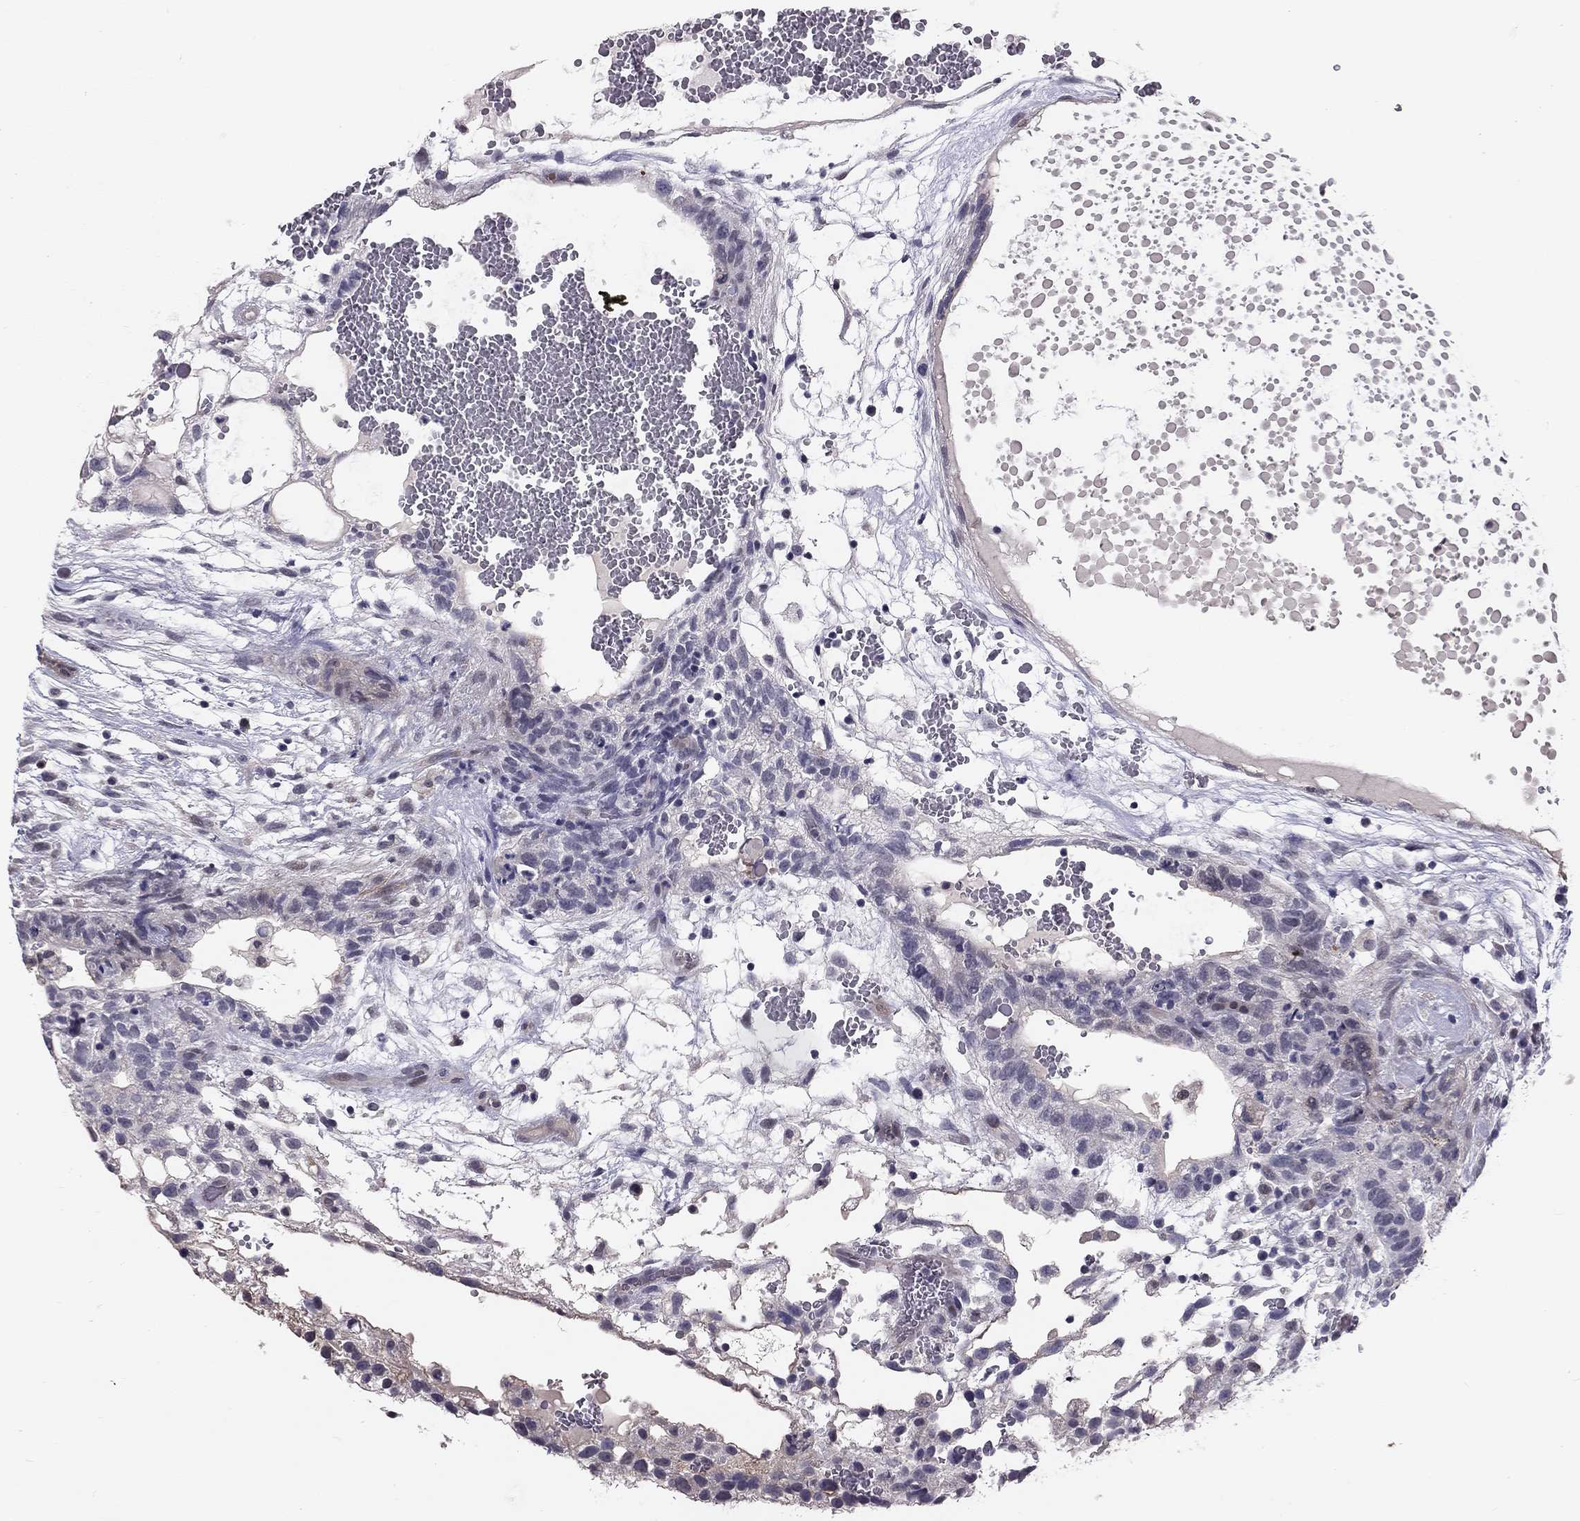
{"staining": {"intensity": "negative", "quantity": "none", "location": "none"}, "tissue": "testis cancer", "cell_type": "Tumor cells", "image_type": "cancer", "snomed": [{"axis": "morphology", "description": "Normal tissue, NOS"}, {"axis": "morphology", "description": "Carcinoma, Embryonal, NOS"}, {"axis": "topography", "description": "Testis"}], "caption": "Histopathology image shows no significant protein staining in tumor cells of testis cancer.", "gene": "GJB4", "patient": {"sex": "male", "age": 32}}